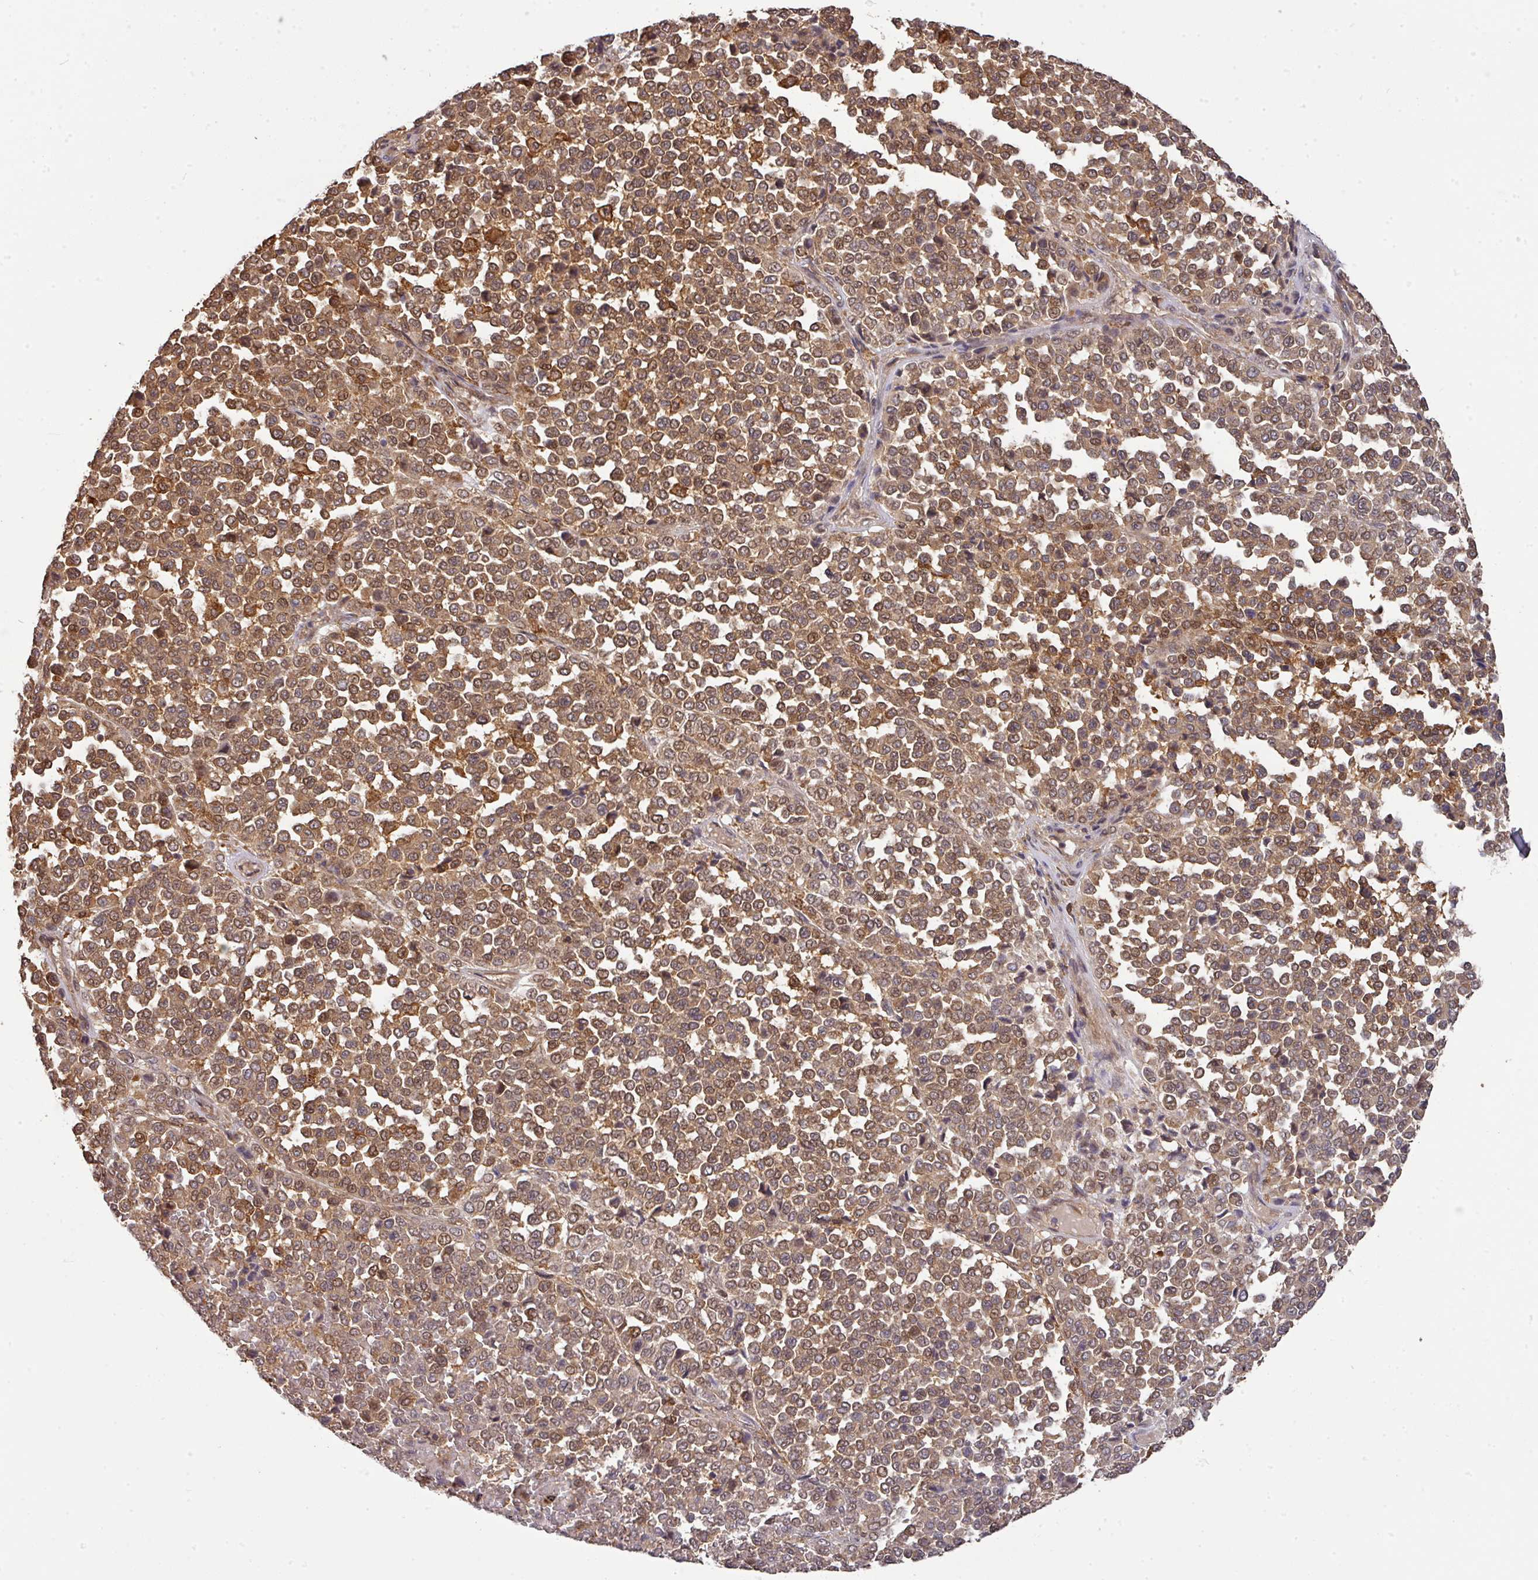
{"staining": {"intensity": "moderate", "quantity": ">75%", "location": "cytoplasmic/membranous,nuclear"}, "tissue": "melanoma", "cell_type": "Tumor cells", "image_type": "cancer", "snomed": [{"axis": "morphology", "description": "Malignant melanoma, Metastatic site"}, {"axis": "topography", "description": "Pancreas"}], "caption": "Moderate cytoplasmic/membranous and nuclear positivity for a protein is appreciated in about >75% of tumor cells of malignant melanoma (metastatic site) using immunohistochemistry.", "gene": "ARPIN", "patient": {"sex": "female", "age": 30}}